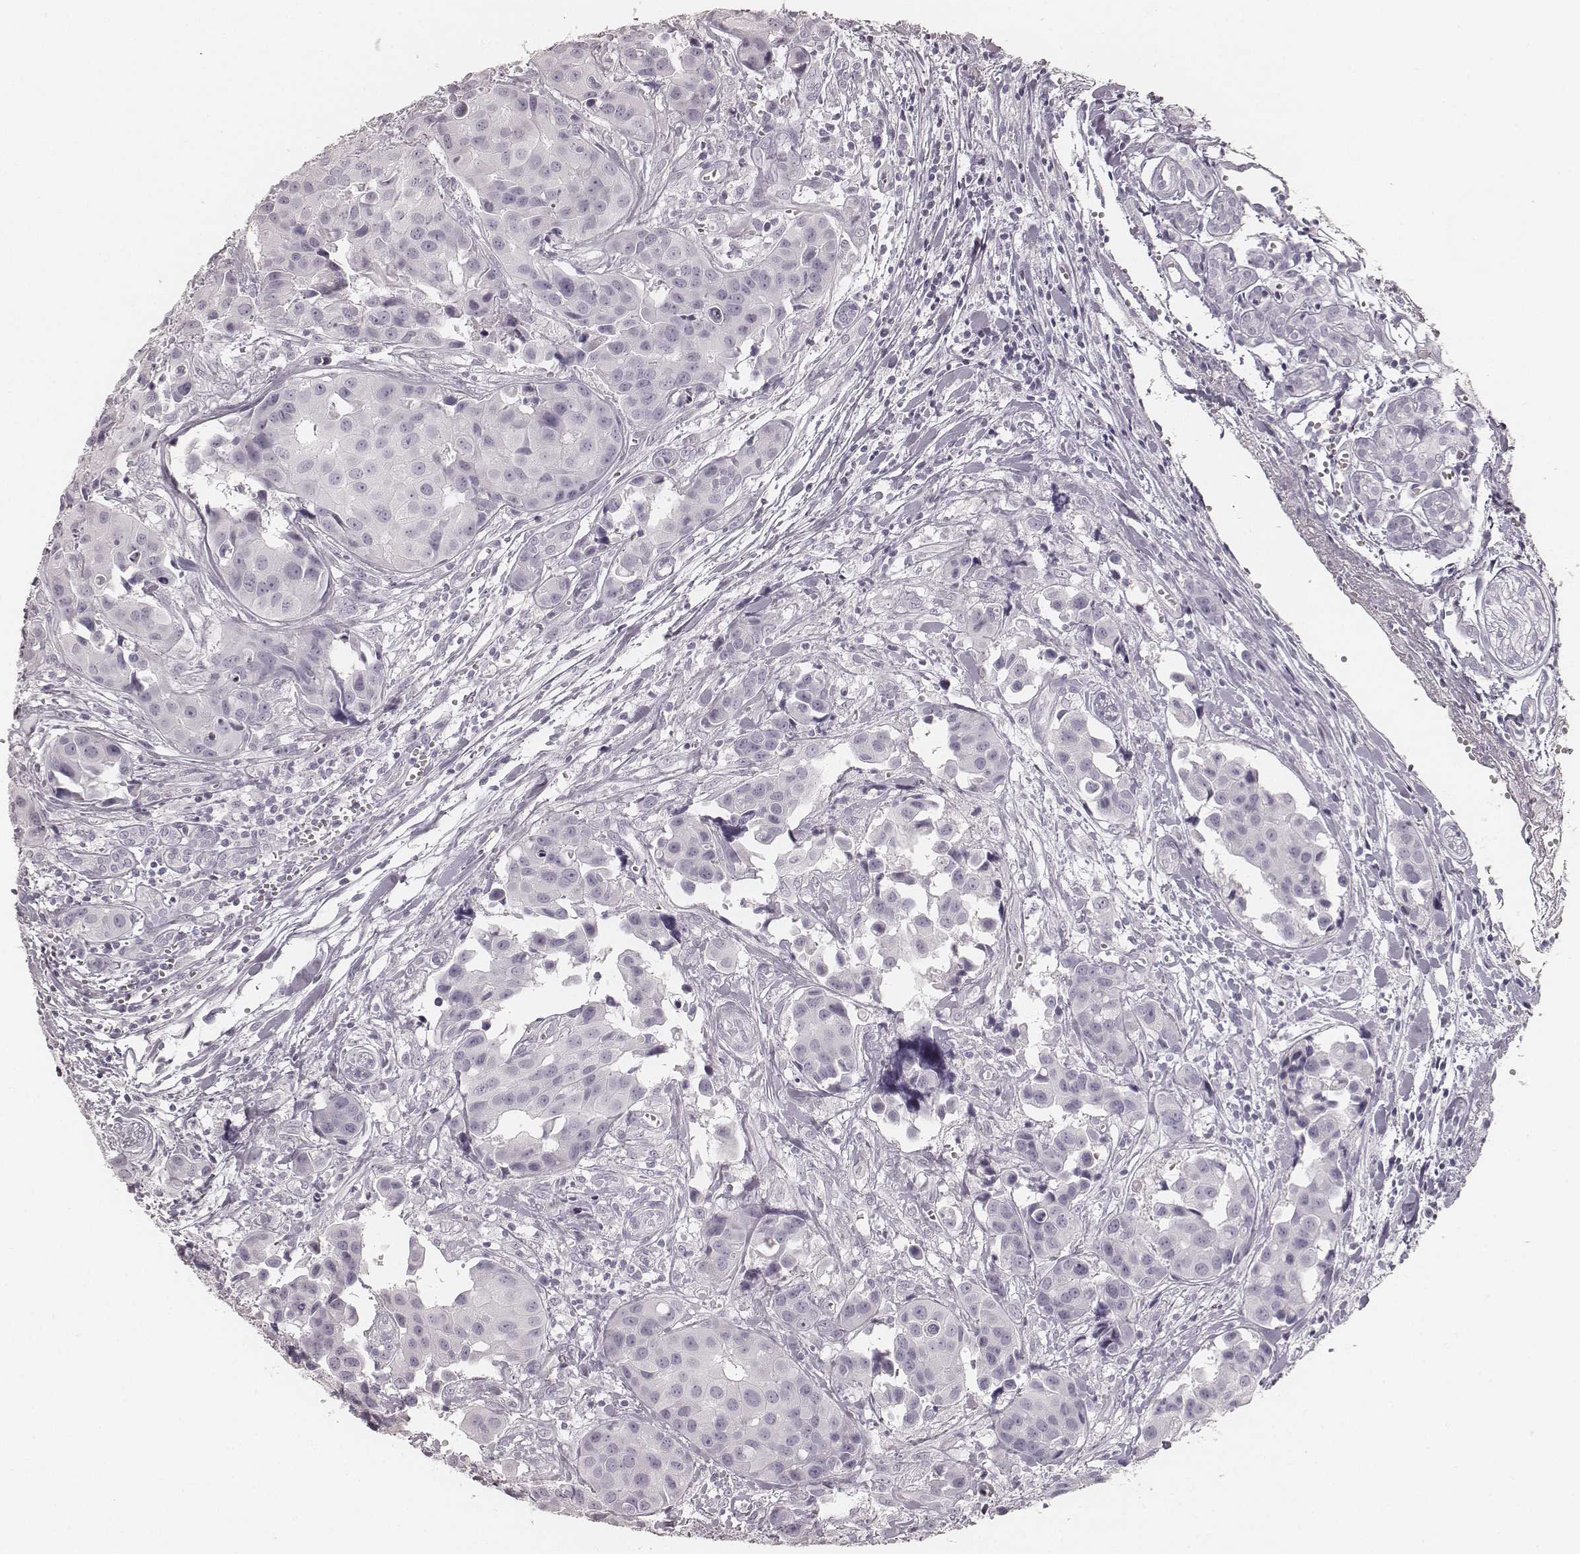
{"staining": {"intensity": "negative", "quantity": "none", "location": "none"}, "tissue": "head and neck cancer", "cell_type": "Tumor cells", "image_type": "cancer", "snomed": [{"axis": "morphology", "description": "Adenocarcinoma, NOS"}, {"axis": "topography", "description": "Head-Neck"}], "caption": "Immunohistochemistry image of adenocarcinoma (head and neck) stained for a protein (brown), which demonstrates no staining in tumor cells.", "gene": "KRT31", "patient": {"sex": "male", "age": 76}}